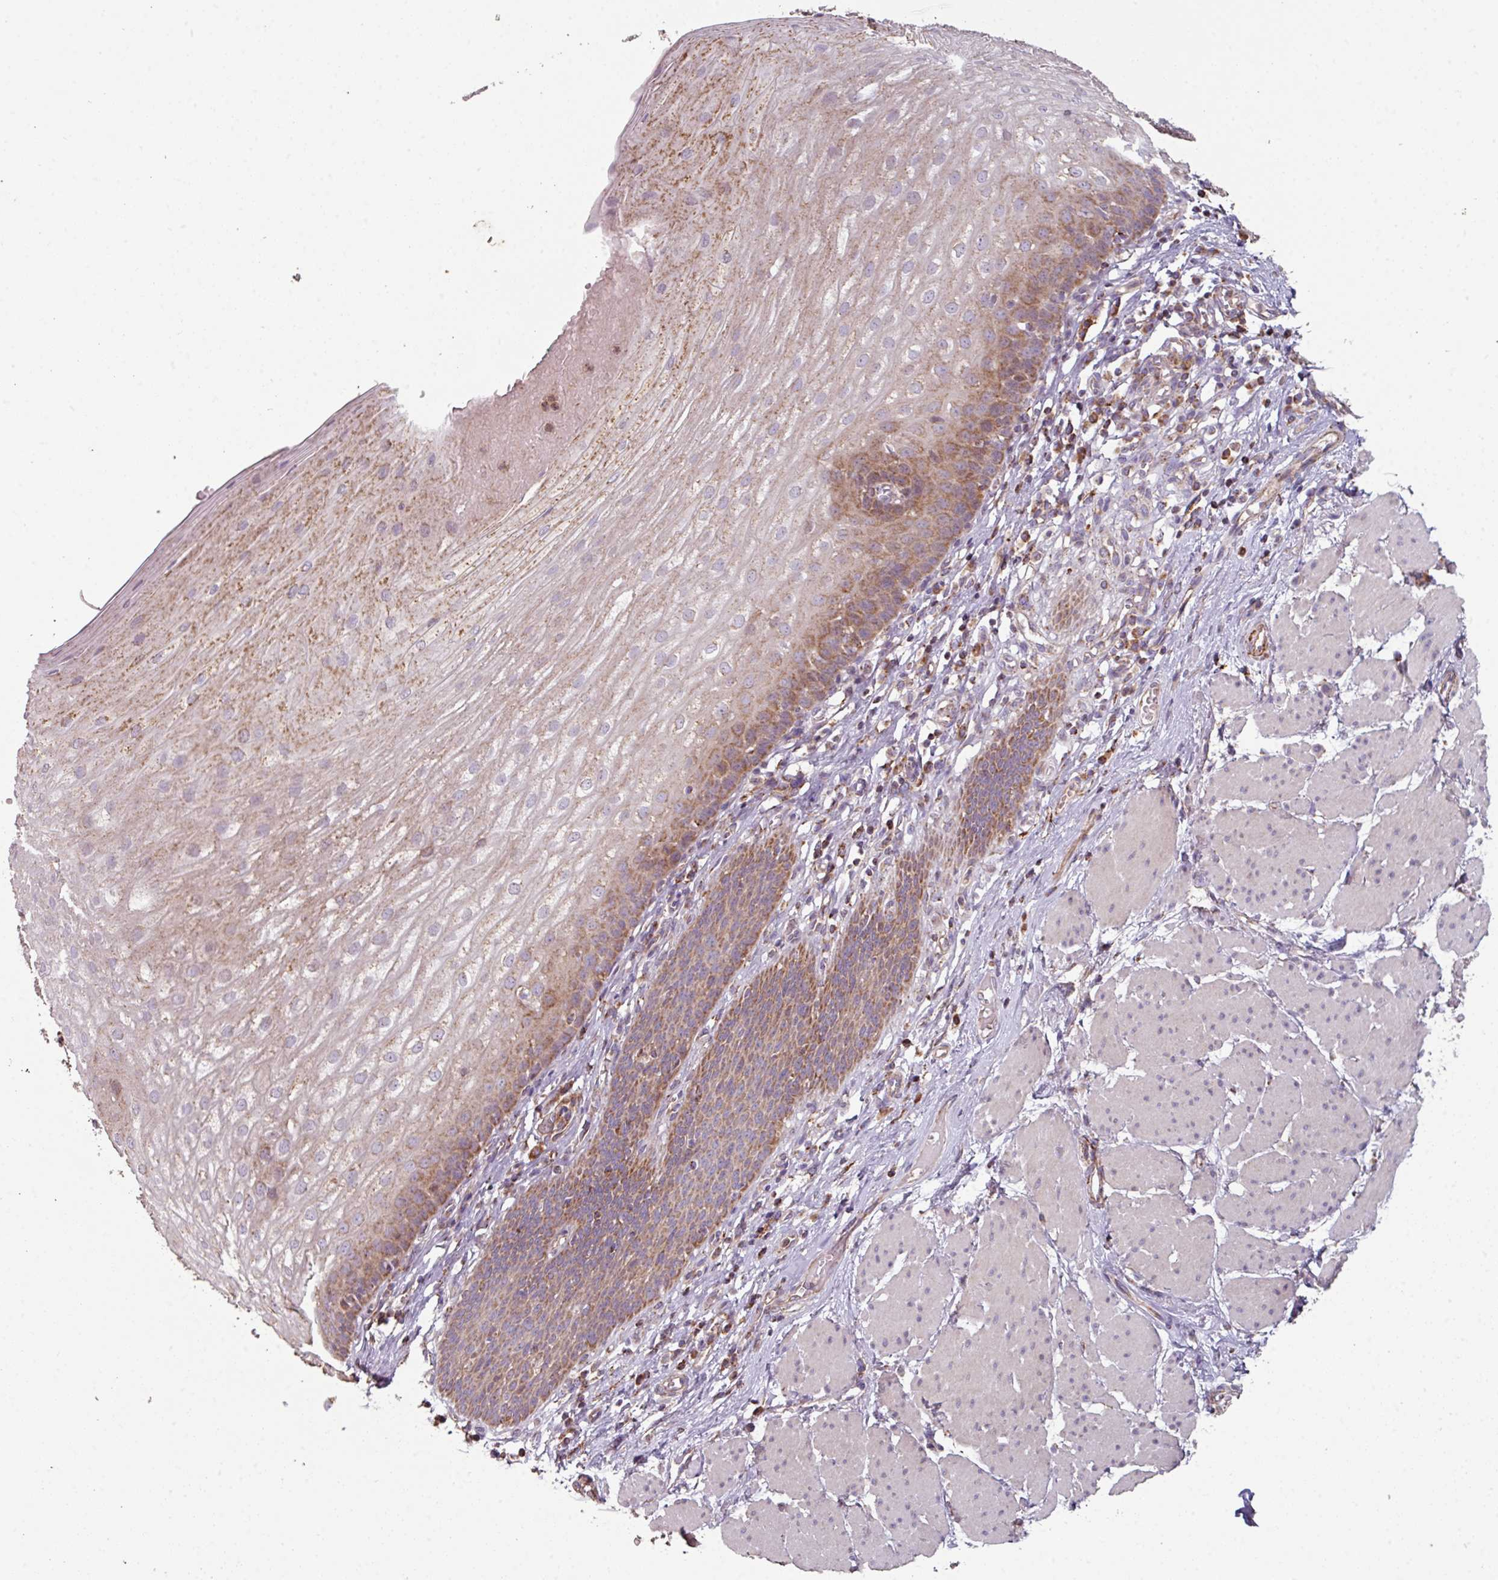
{"staining": {"intensity": "moderate", "quantity": "25%-75%", "location": "cytoplasmic/membranous"}, "tissue": "esophagus", "cell_type": "Squamous epithelial cells", "image_type": "normal", "snomed": [{"axis": "morphology", "description": "Normal tissue, NOS"}, {"axis": "topography", "description": "Esophagus"}], "caption": "High-power microscopy captured an immunohistochemistry (IHC) histopathology image of normal esophagus, revealing moderate cytoplasmic/membranous expression in approximately 25%-75% of squamous epithelial cells.", "gene": "ENSG00000260170", "patient": {"sex": "male", "age": 69}}